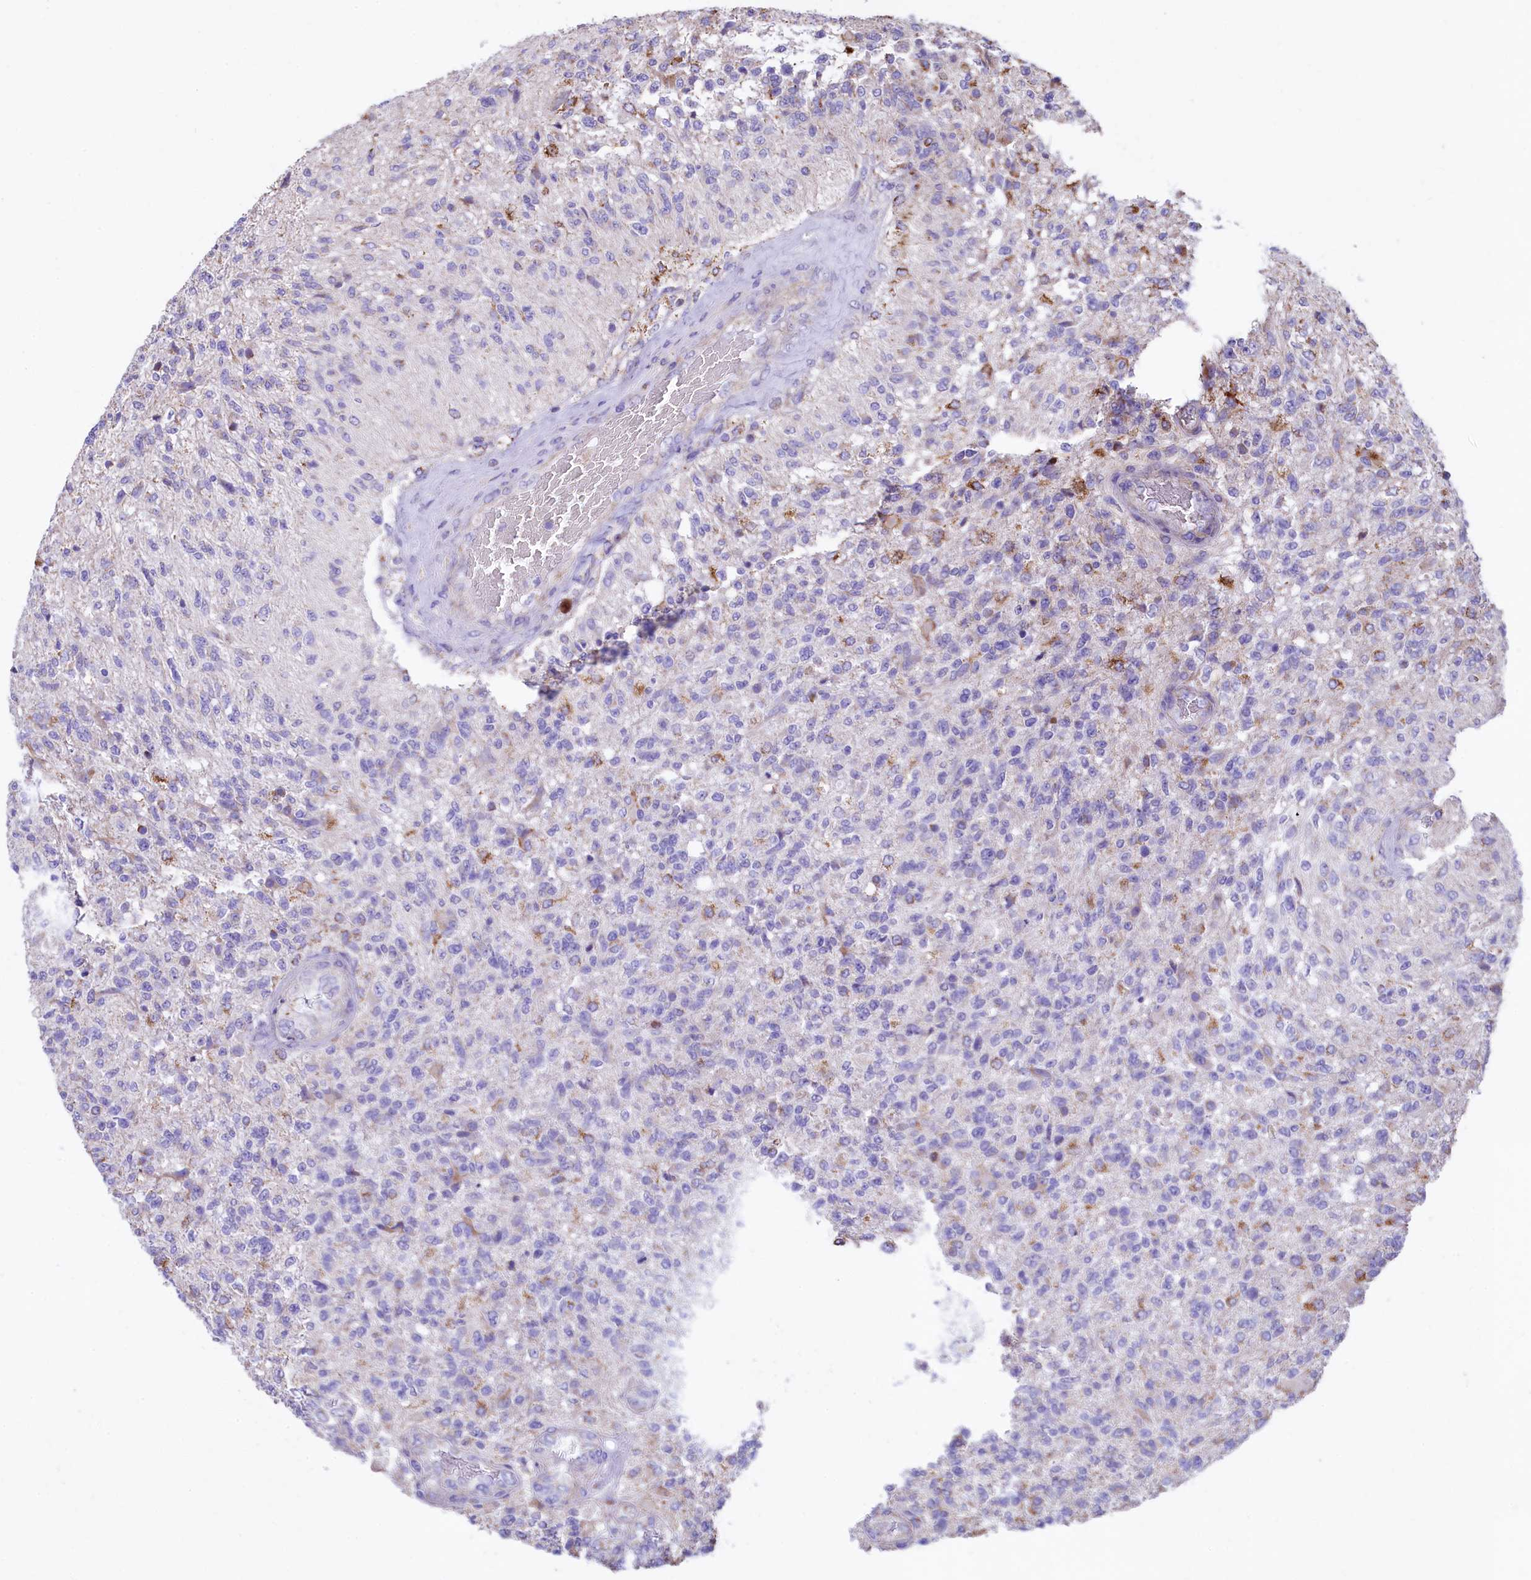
{"staining": {"intensity": "negative", "quantity": "none", "location": "none"}, "tissue": "glioma", "cell_type": "Tumor cells", "image_type": "cancer", "snomed": [{"axis": "morphology", "description": "Glioma, malignant, High grade"}, {"axis": "topography", "description": "Brain"}], "caption": "Immunohistochemistry (IHC) photomicrograph of human malignant glioma (high-grade) stained for a protein (brown), which reveals no expression in tumor cells.", "gene": "VWCE", "patient": {"sex": "male", "age": 56}}